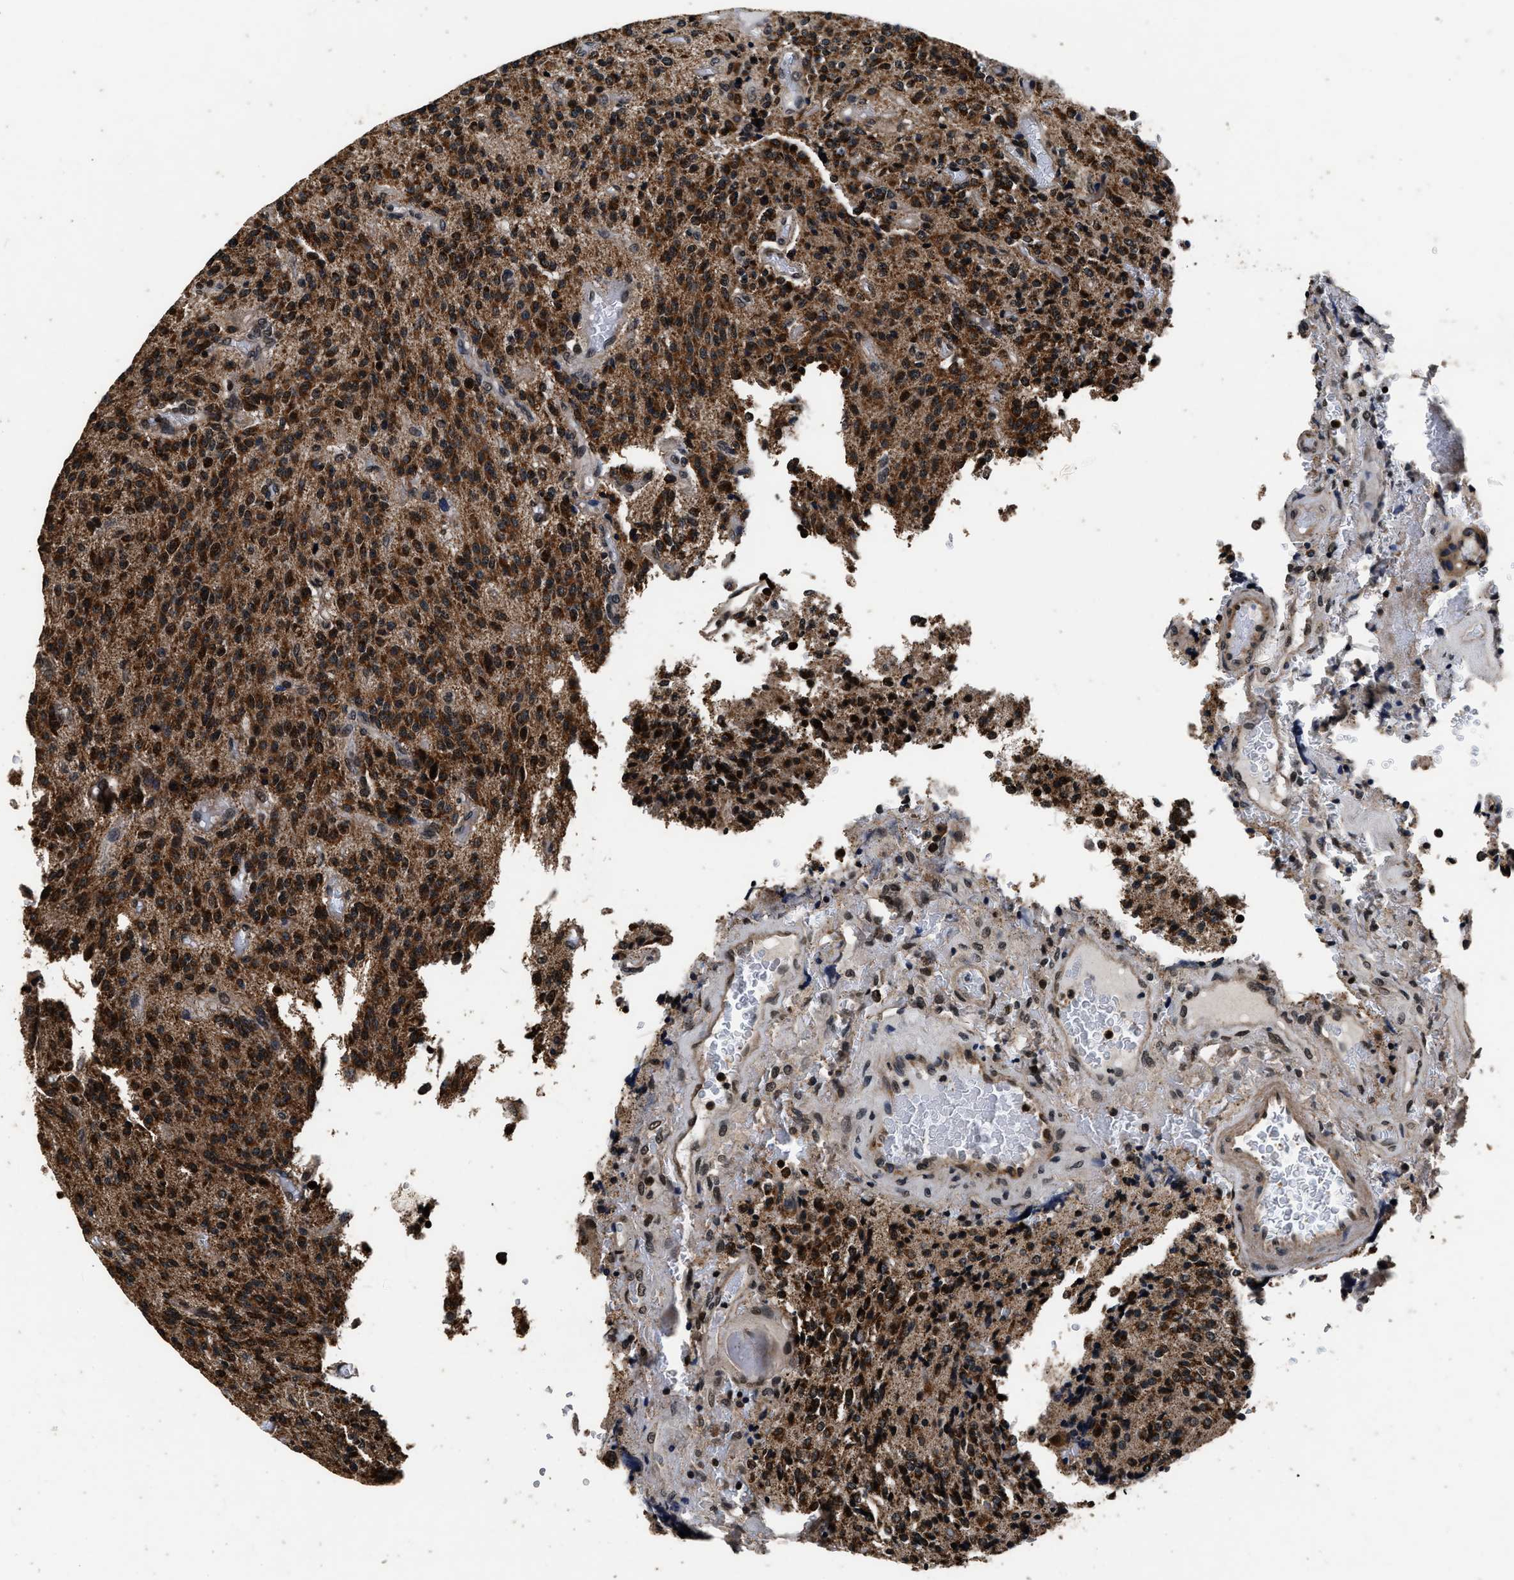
{"staining": {"intensity": "moderate", "quantity": ">75%", "location": "cytoplasmic/membranous"}, "tissue": "glioma", "cell_type": "Tumor cells", "image_type": "cancer", "snomed": [{"axis": "morphology", "description": "Glioma, malignant, High grade"}, {"axis": "topography", "description": "Brain"}], "caption": "Glioma stained with a brown dye reveals moderate cytoplasmic/membranous positive staining in approximately >75% of tumor cells.", "gene": "CSTF1", "patient": {"sex": "male", "age": 34}}